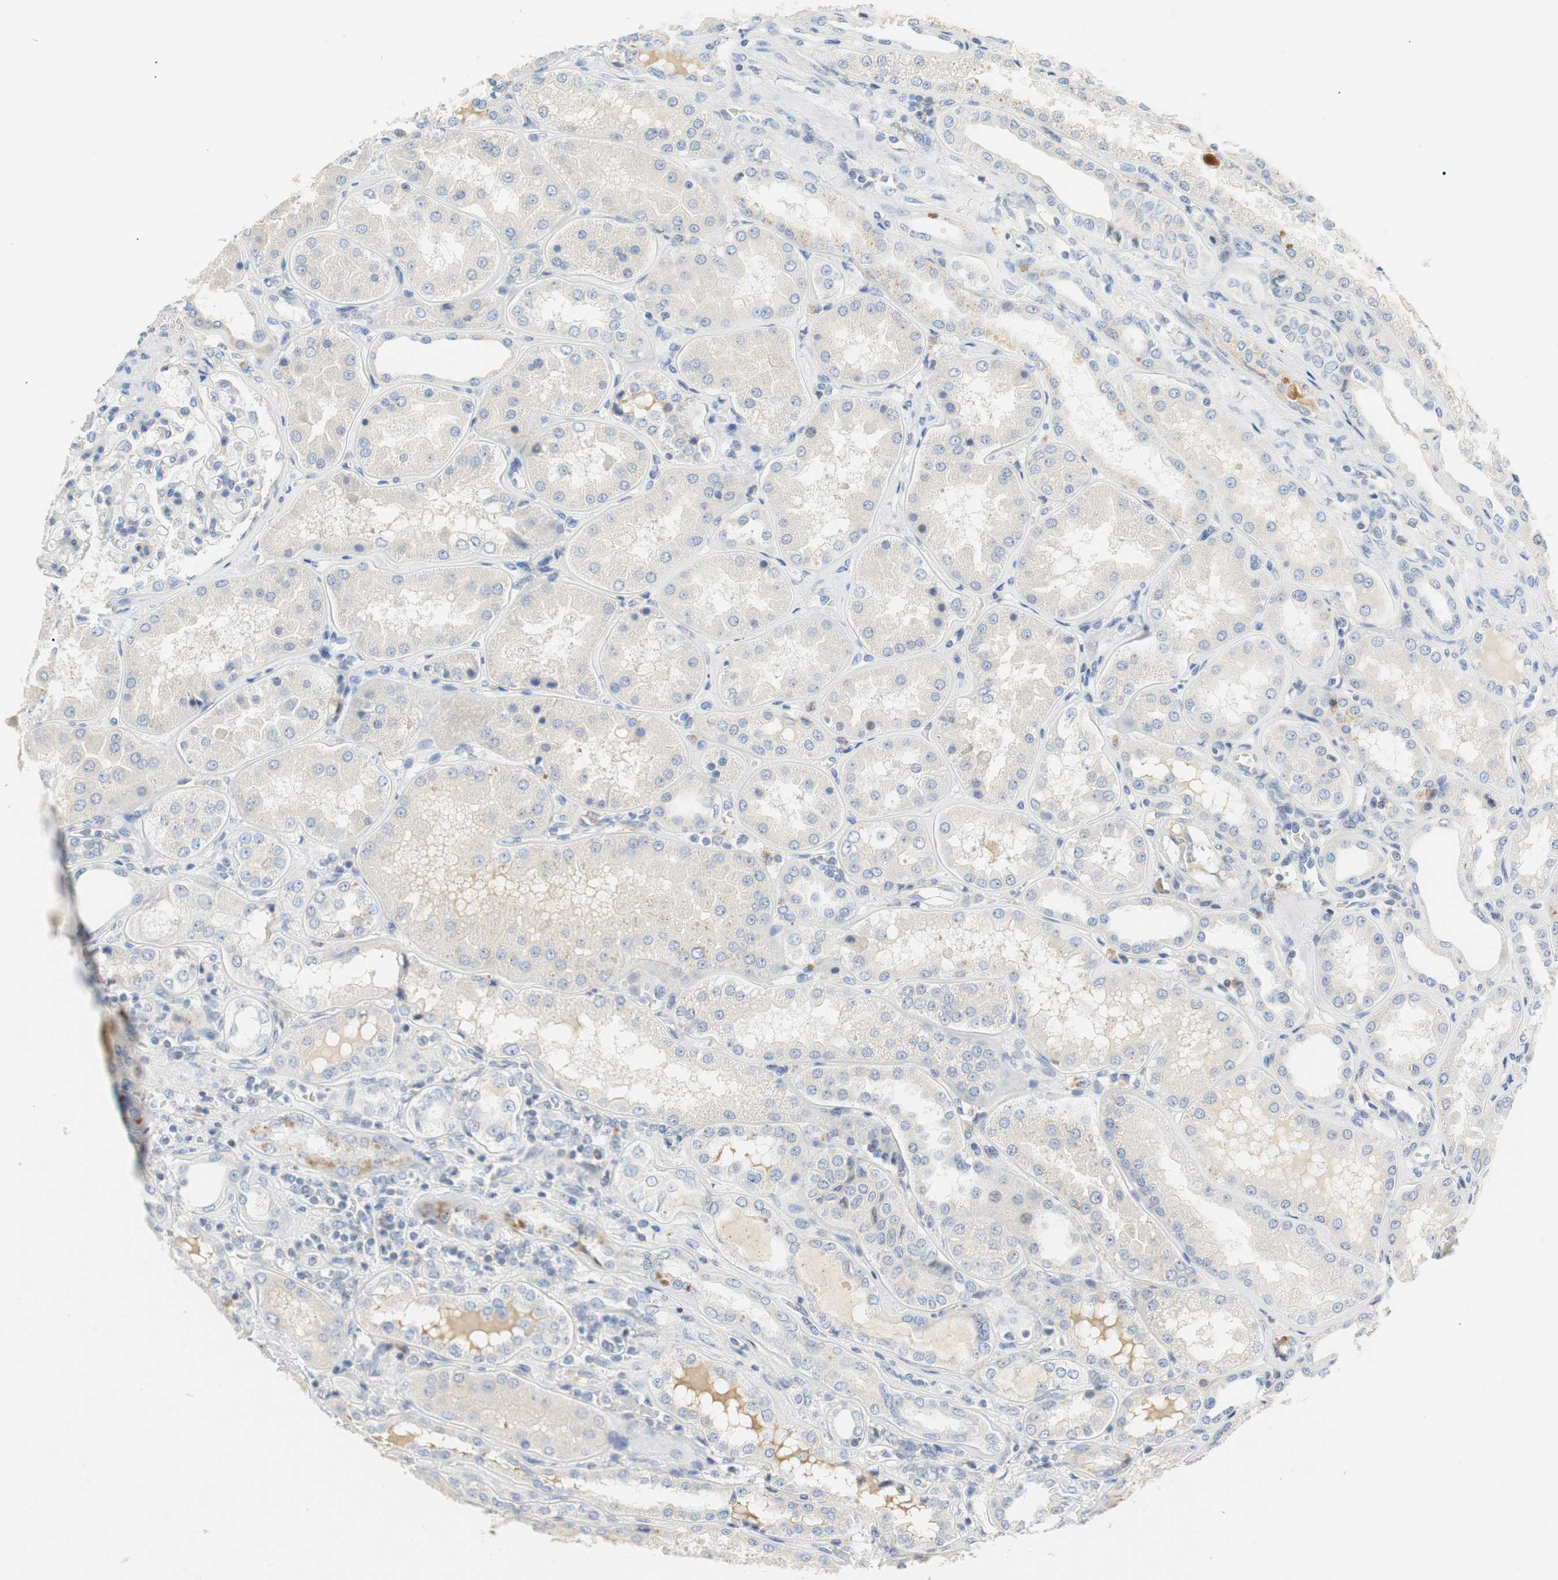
{"staining": {"intensity": "negative", "quantity": "none", "location": "none"}, "tissue": "kidney", "cell_type": "Cells in glomeruli", "image_type": "normal", "snomed": [{"axis": "morphology", "description": "Normal tissue, NOS"}, {"axis": "topography", "description": "Kidney"}], "caption": "IHC photomicrograph of normal kidney stained for a protein (brown), which displays no expression in cells in glomeruli. Nuclei are stained in blue.", "gene": "CCM2L", "patient": {"sex": "female", "age": 56}}